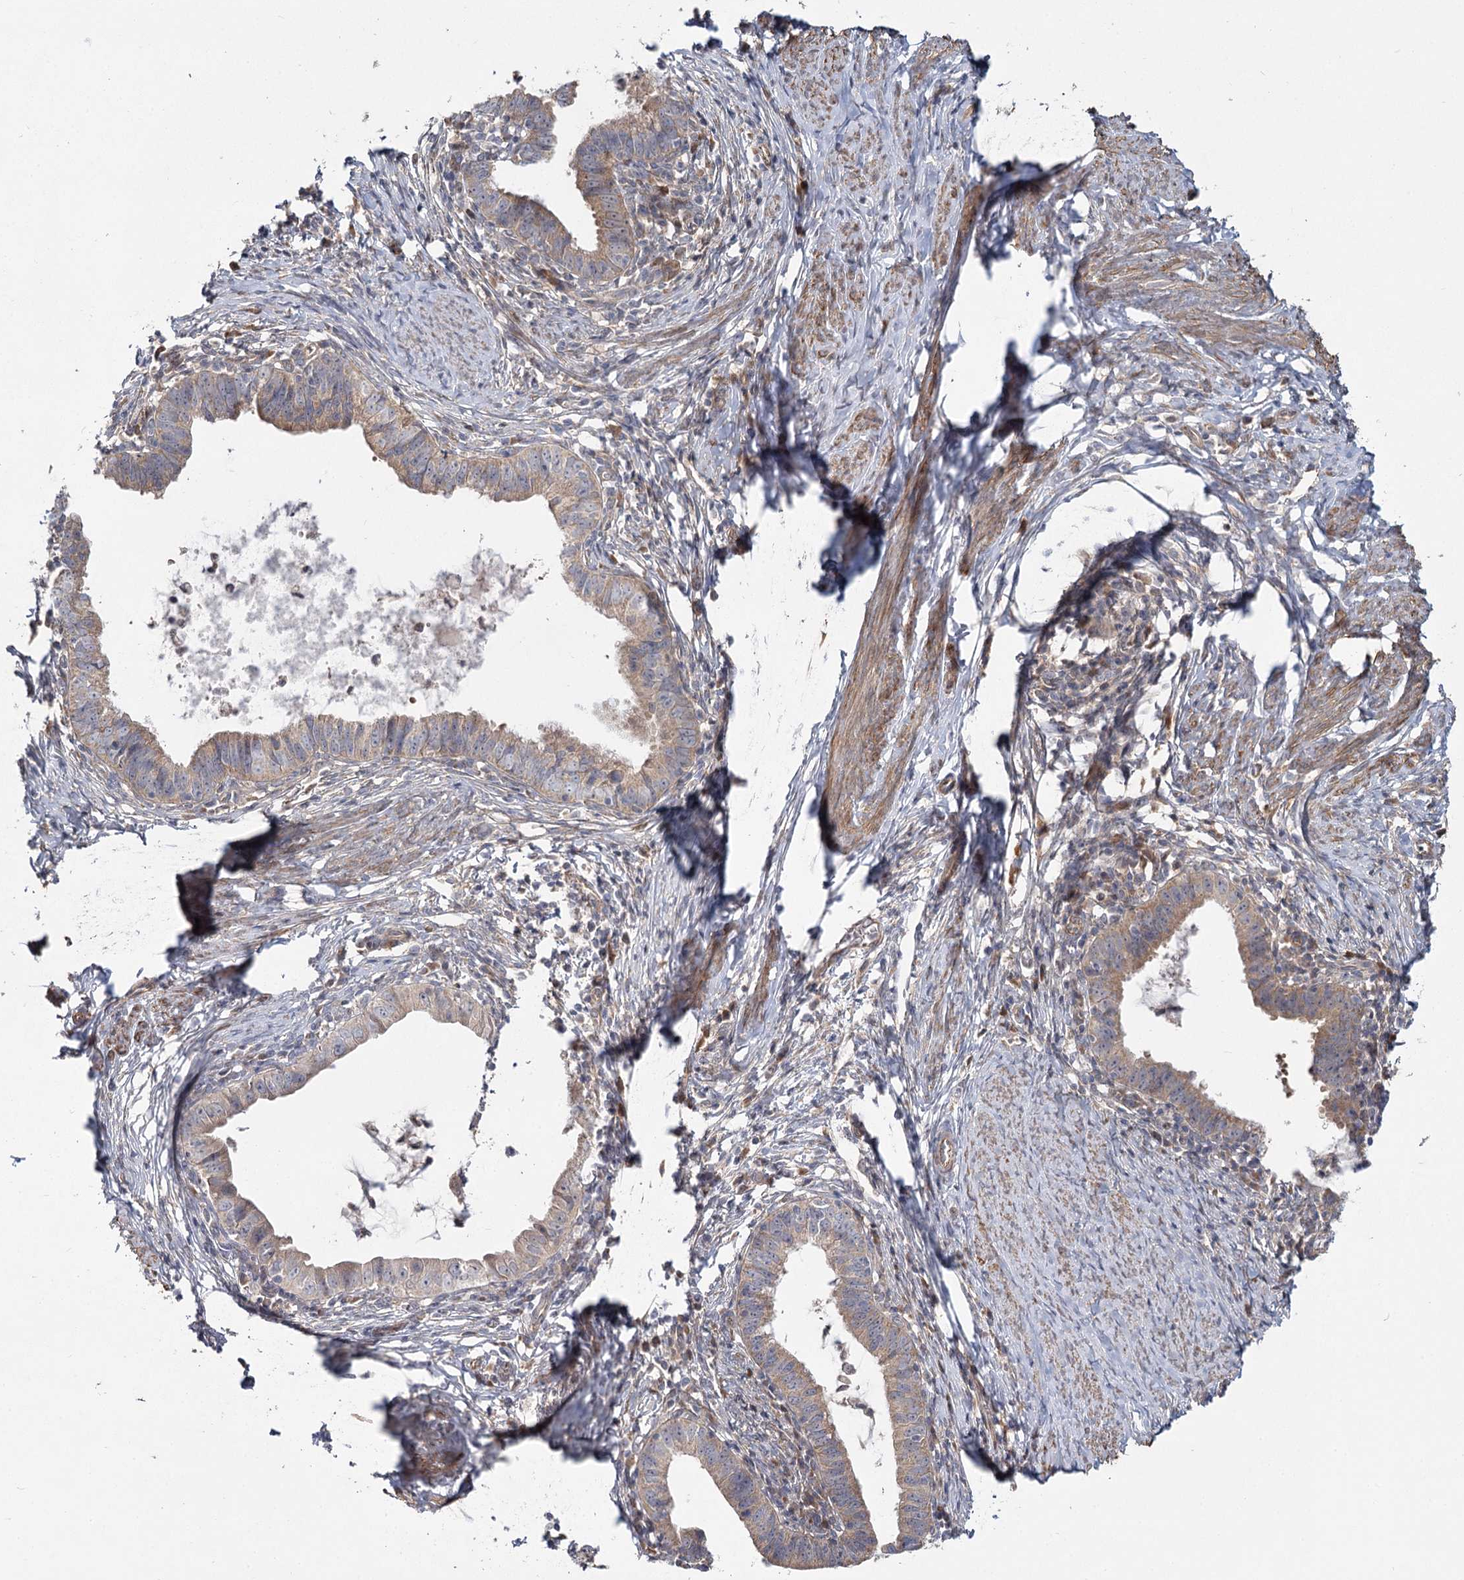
{"staining": {"intensity": "weak", "quantity": "25%-75%", "location": "cytoplasmic/membranous"}, "tissue": "cervical cancer", "cell_type": "Tumor cells", "image_type": "cancer", "snomed": [{"axis": "morphology", "description": "Adenocarcinoma, NOS"}, {"axis": "topography", "description": "Cervix"}], "caption": "Immunohistochemistry (DAB (3,3'-diaminobenzidine)) staining of human cervical cancer shows weak cytoplasmic/membranous protein expression in about 25%-75% of tumor cells.", "gene": "TBC1D9B", "patient": {"sex": "female", "age": 36}}